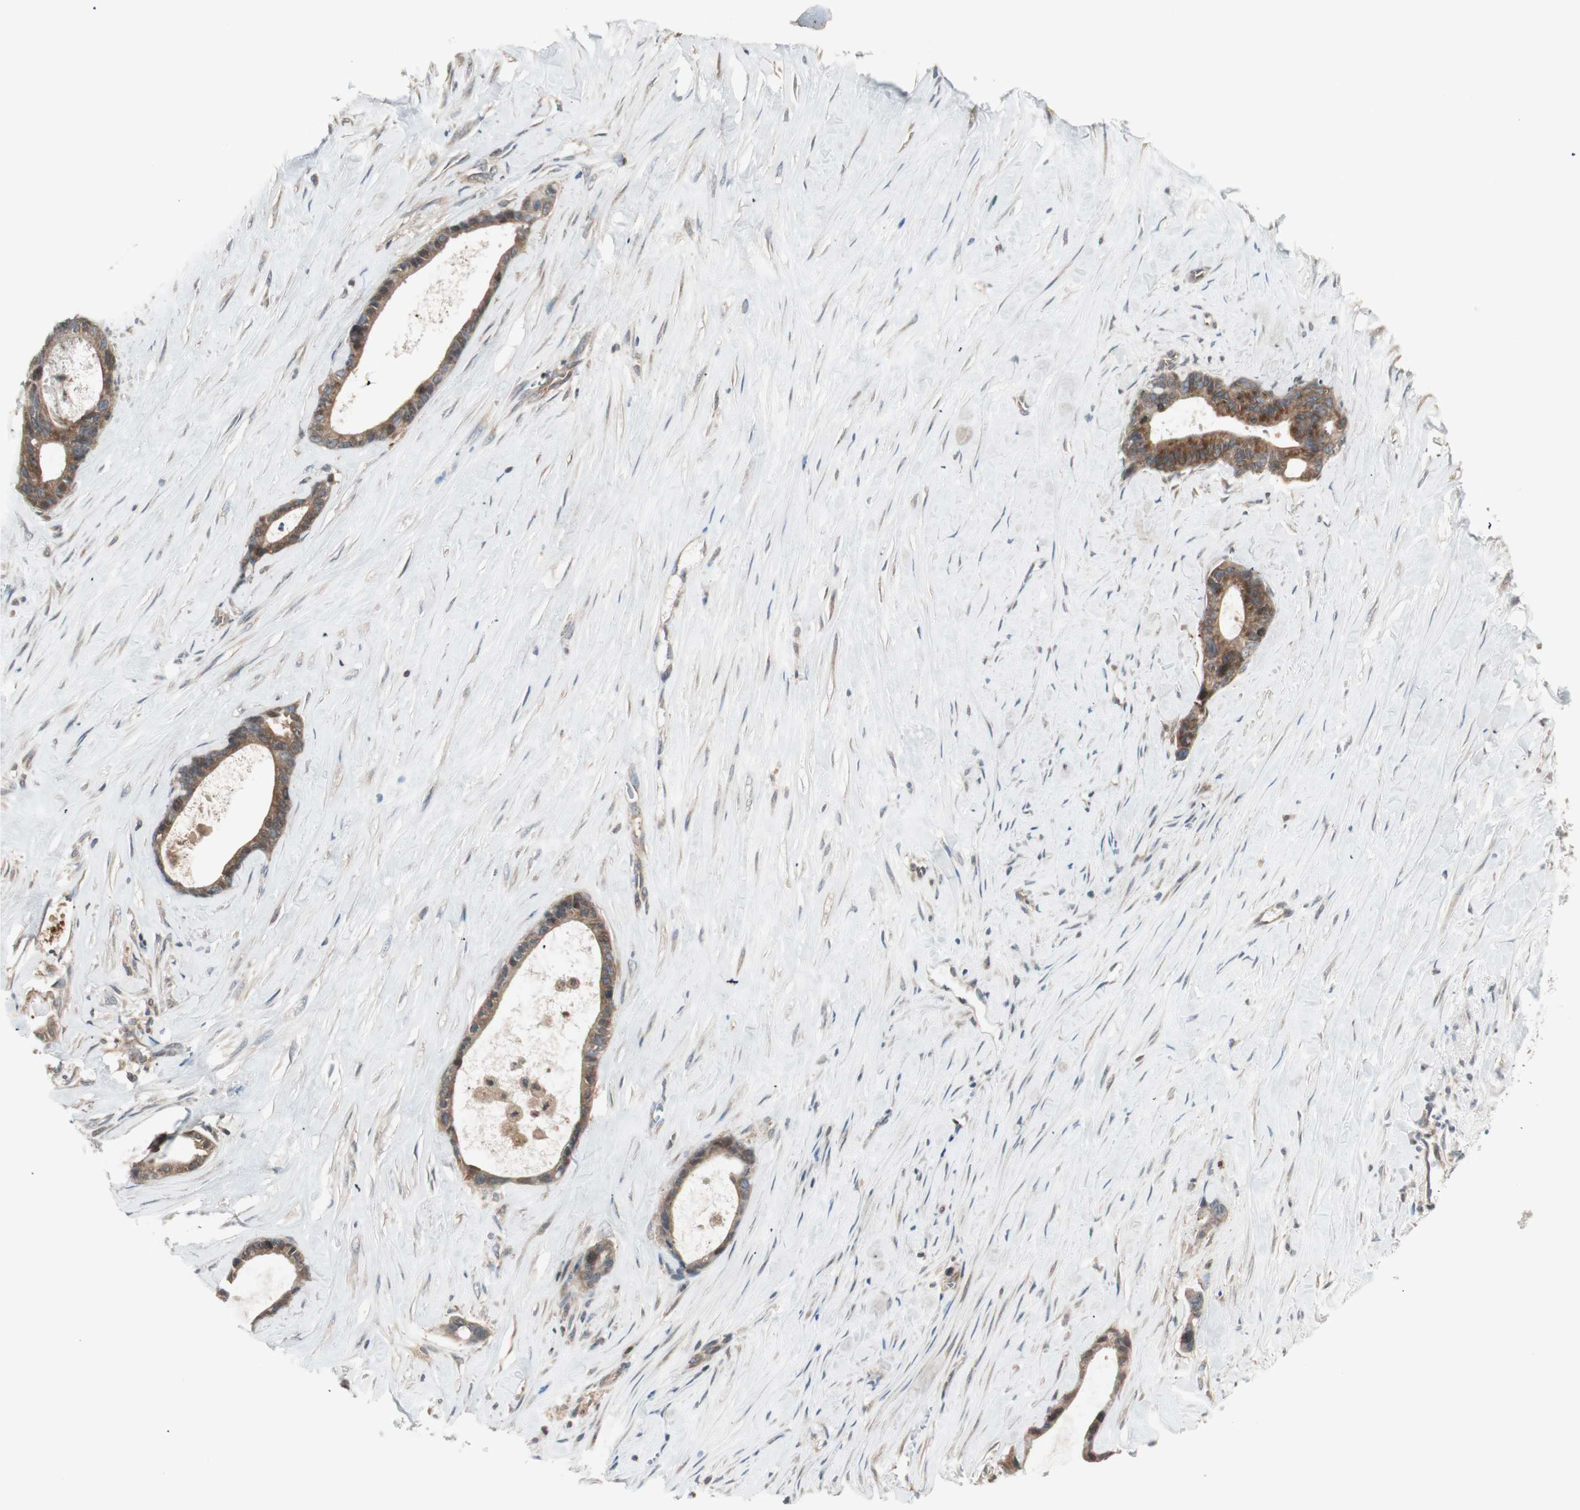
{"staining": {"intensity": "moderate", "quantity": ">75%", "location": "cytoplasmic/membranous"}, "tissue": "liver cancer", "cell_type": "Tumor cells", "image_type": "cancer", "snomed": [{"axis": "morphology", "description": "Cholangiocarcinoma"}, {"axis": "topography", "description": "Liver"}], "caption": "A medium amount of moderate cytoplasmic/membranous expression is appreciated in approximately >75% of tumor cells in liver cholangiocarcinoma tissue.", "gene": "ATP6AP2", "patient": {"sex": "female", "age": 55}}